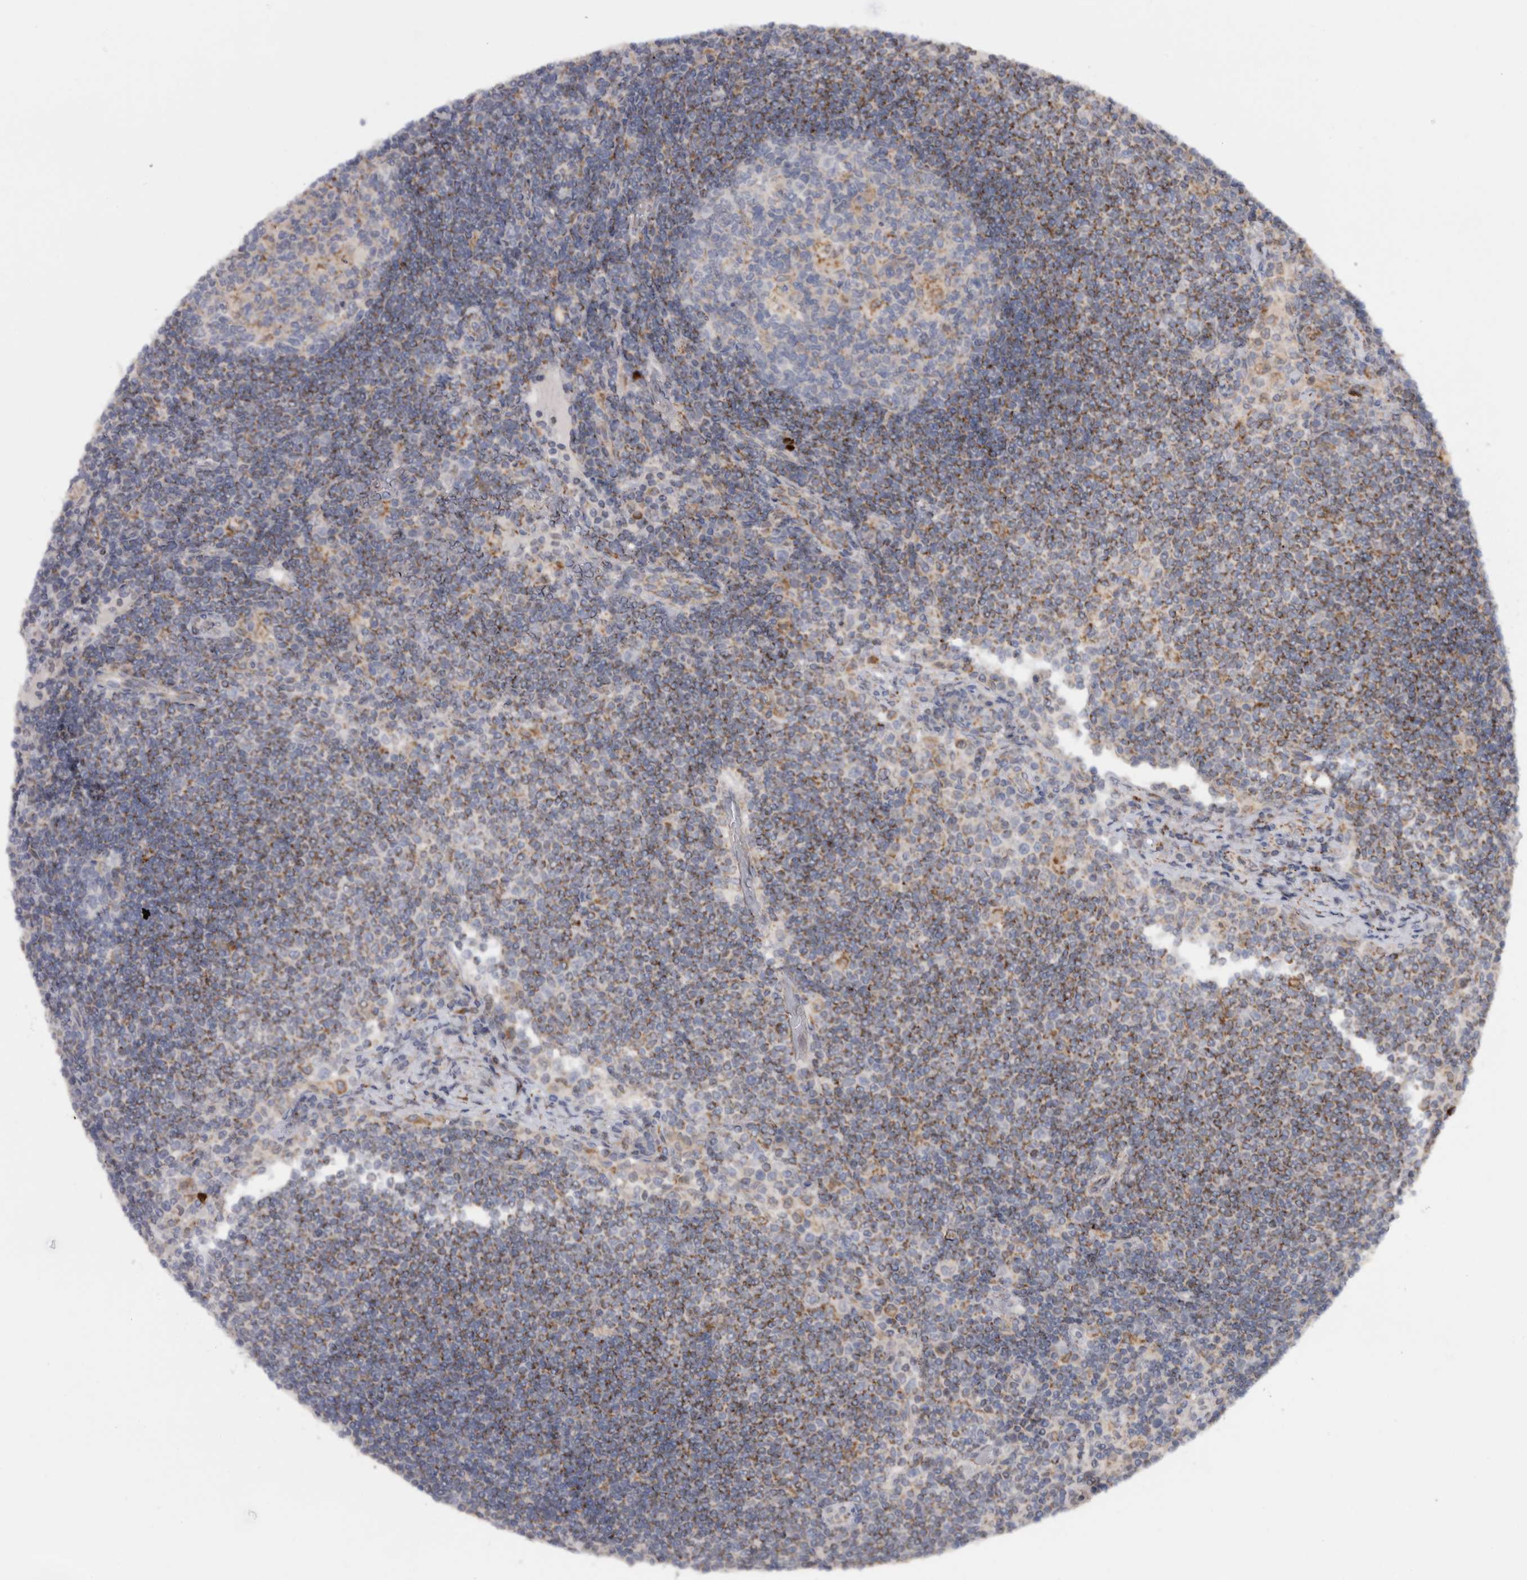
{"staining": {"intensity": "weak", "quantity": "<25%", "location": "cytoplasmic/membranous"}, "tissue": "lymph node", "cell_type": "Germinal center cells", "image_type": "normal", "snomed": [{"axis": "morphology", "description": "Normal tissue, NOS"}, {"axis": "topography", "description": "Lymph node"}], "caption": "High magnification brightfield microscopy of benign lymph node stained with DAB (brown) and counterstained with hematoxylin (blue): germinal center cells show no significant expression. (Brightfield microscopy of DAB (3,3'-diaminobenzidine) immunohistochemistry (IHC) at high magnification).", "gene": "RAB18", "patient": {"sex": "female", "age": 53}}